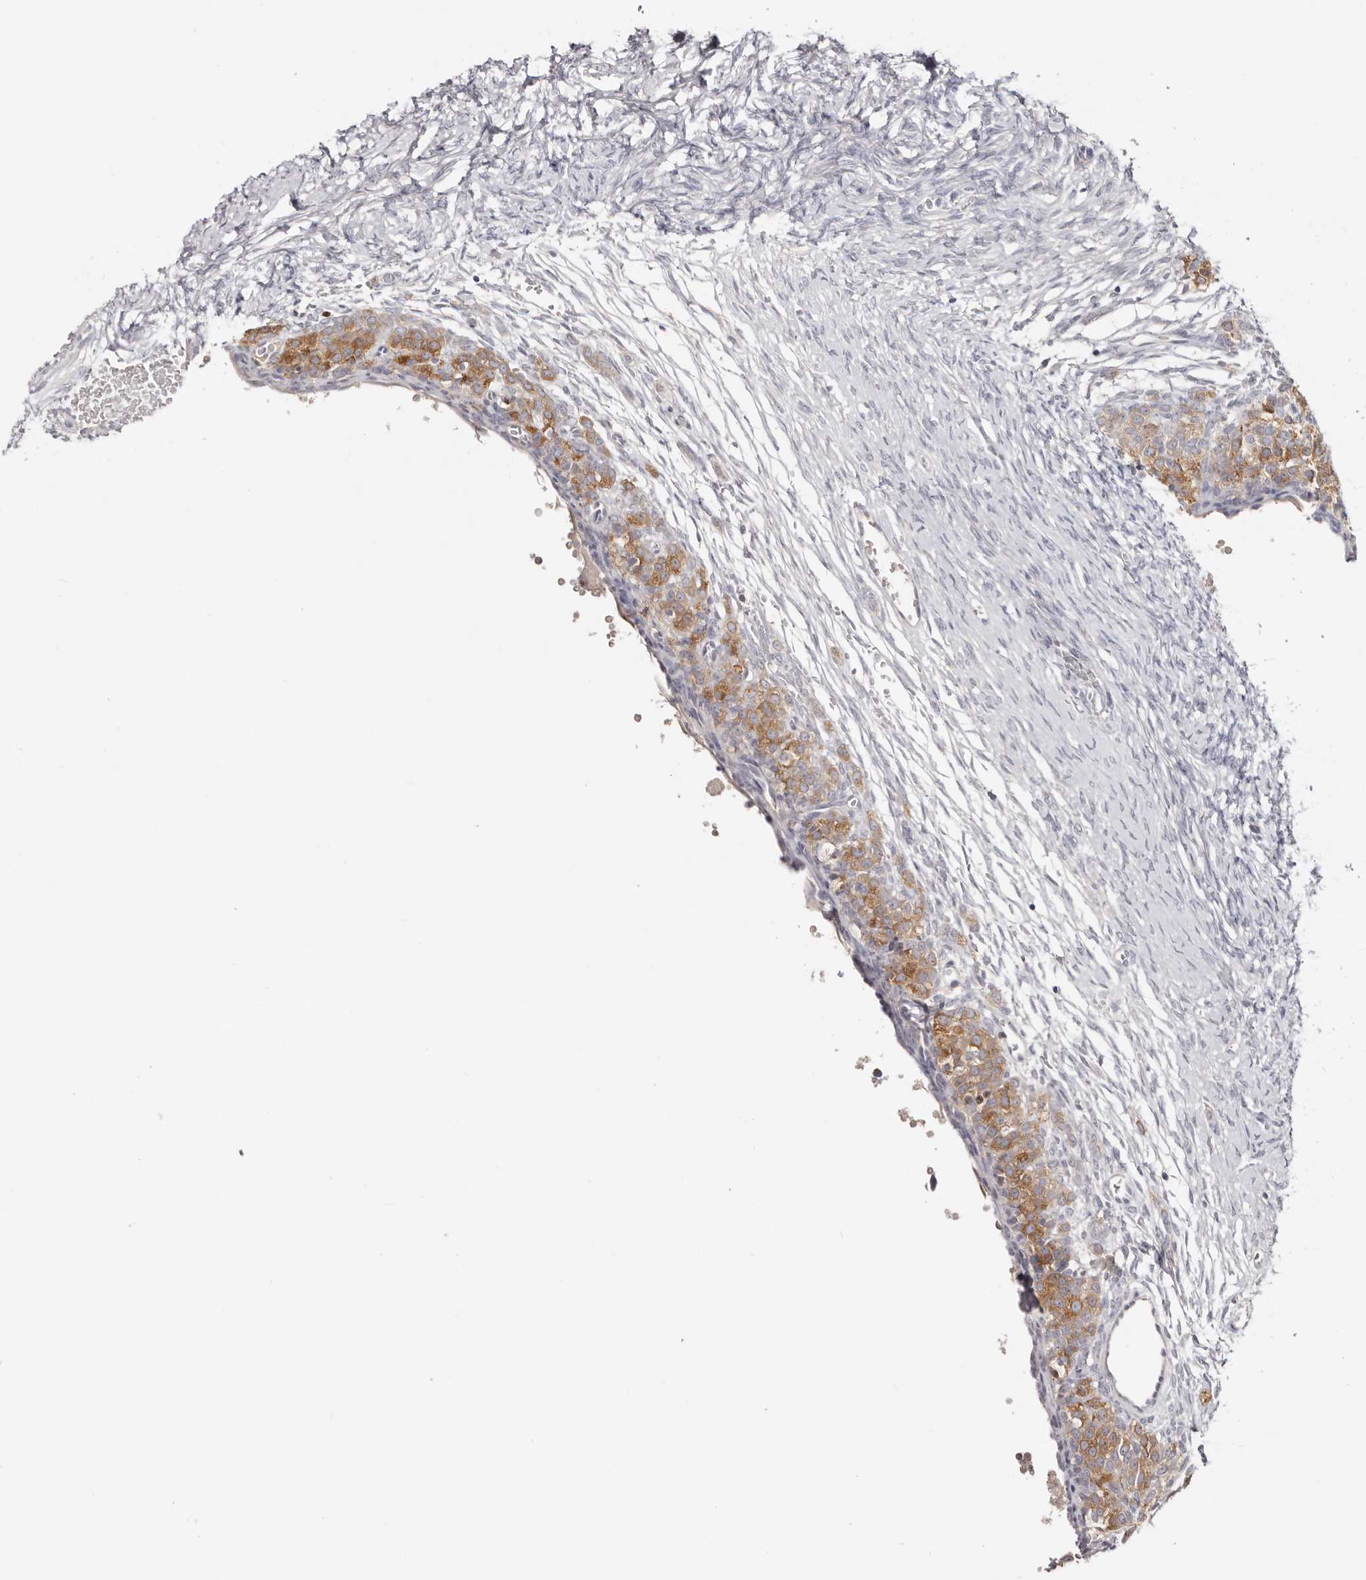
{"staining": {"intensity": "moderate", "quantity": "<25%", "location": "cytoplasmic/membranous"}, "tissue": "ovary", "cell_type": "Ovarian stroma cells", "image_type": "normal", "snomed": [{"axis": "morphology", "description": "Adenocarcinoma, NOS"}, {"axis": "topography", "description": "Endometrium"}], "caption": "High-magnification brightfield microscopy of unremarkable ovary stained with DAB (brown) and counterstained with hematoxylin (blue). ovarian stroma cells exhibit moderate cytoplasmic/membranous staining is present in approximately<25% of cells.", "gene": "CCDC190", "patient": {"sex": "female", "age": 32}}